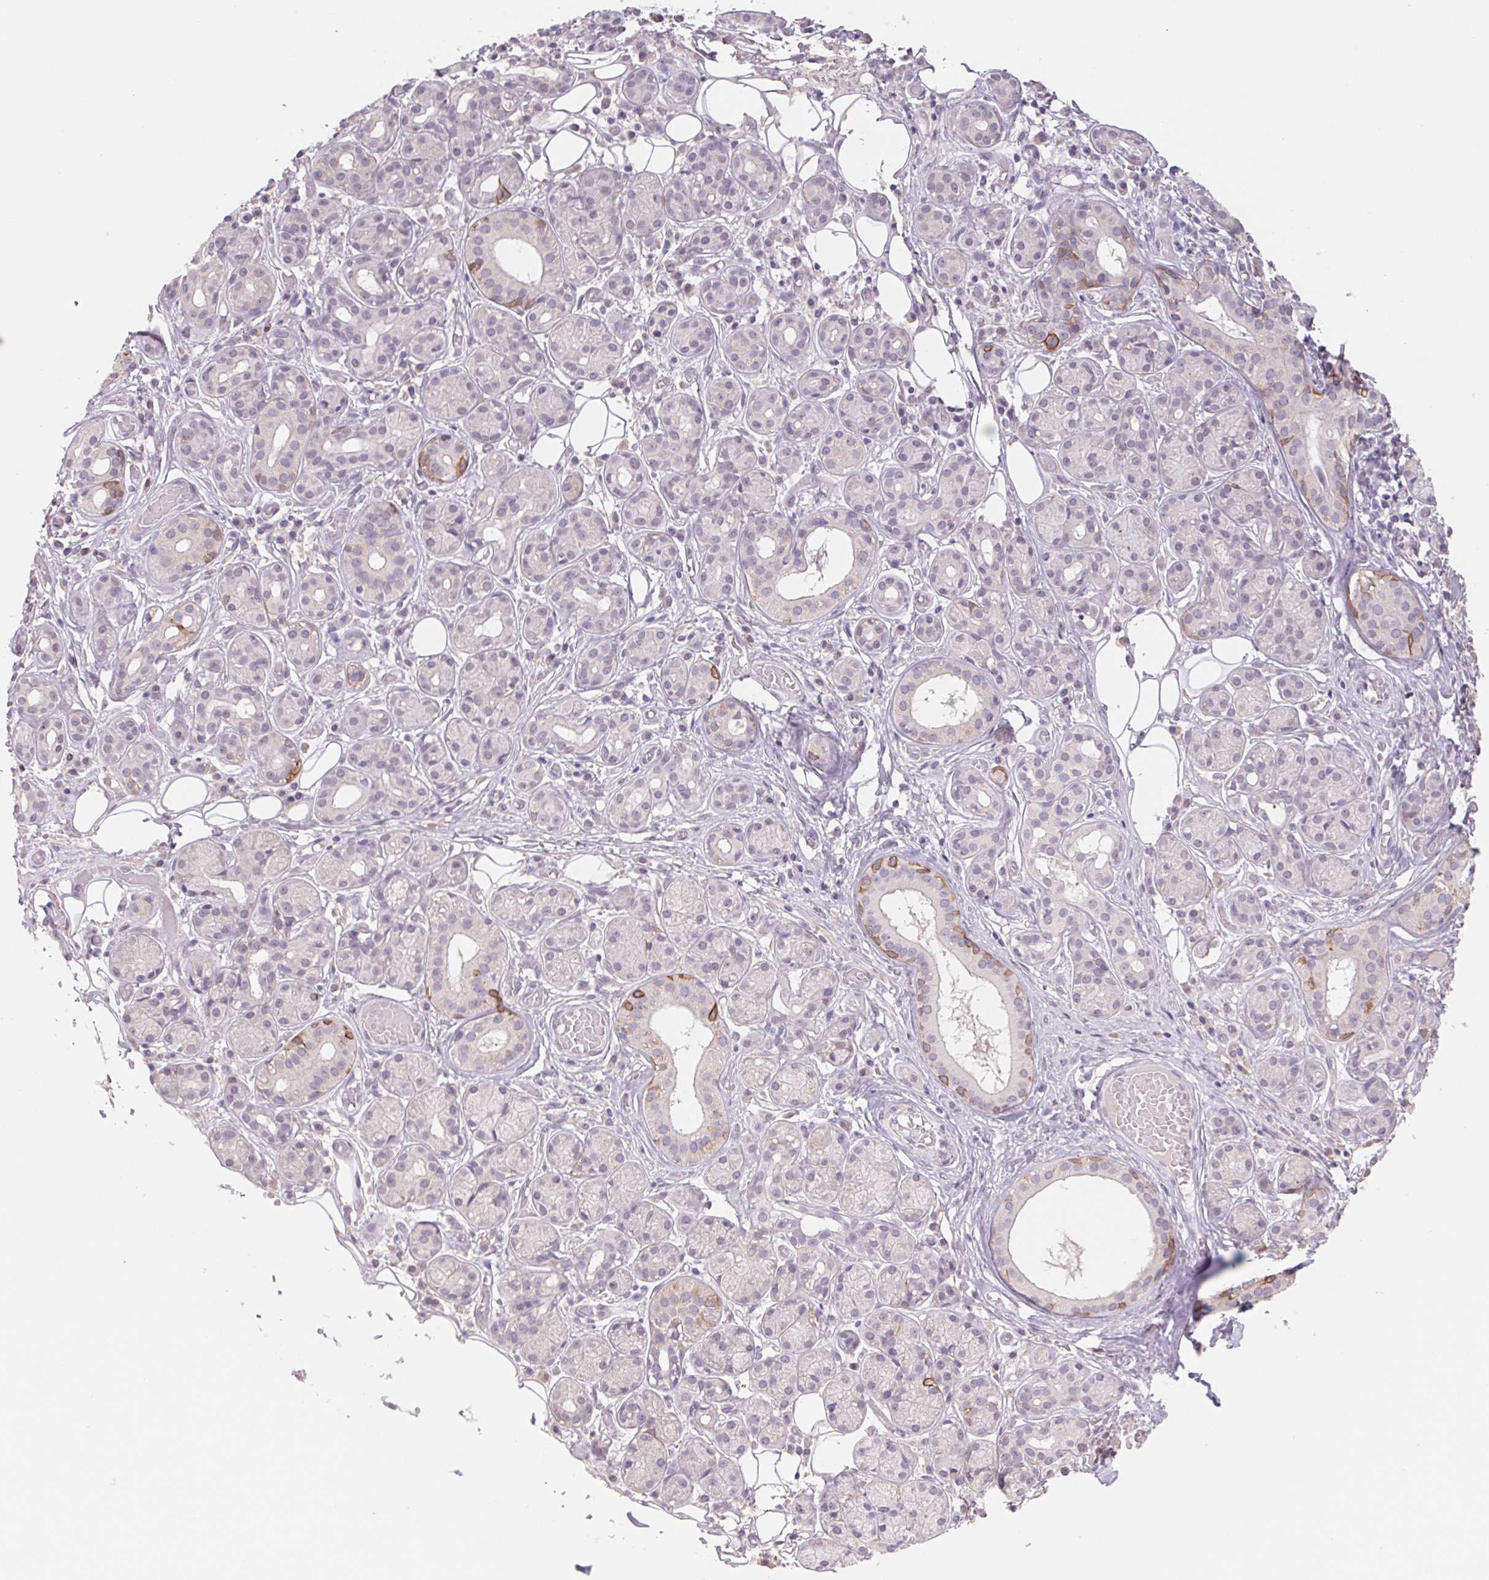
{"staining": {"intensity": "negative", "quantity": "none", "location": "none"}, "tissue": "salivary gland", "cell_type": "Glandular cells", "image_type": "normal", "snomed": [{"axis": "morphology", "description": "Normal tissue, NOS"}, {"axis": "topography", "description": "Salivary gland"}, {"axis": "topography", "description": "Peripheral nerve tissue"}], "caption": "Histopathology image shows no significant protein staining in glandular cells of unremarkable salivary gland. (Stains: DAB immunohistochemistry with hematoxylin counter stain, Microscopy: brightfield microscopy at high magnification).", "gene": "PNMA8B", "patient": {"sex": "male", "age": 71}}